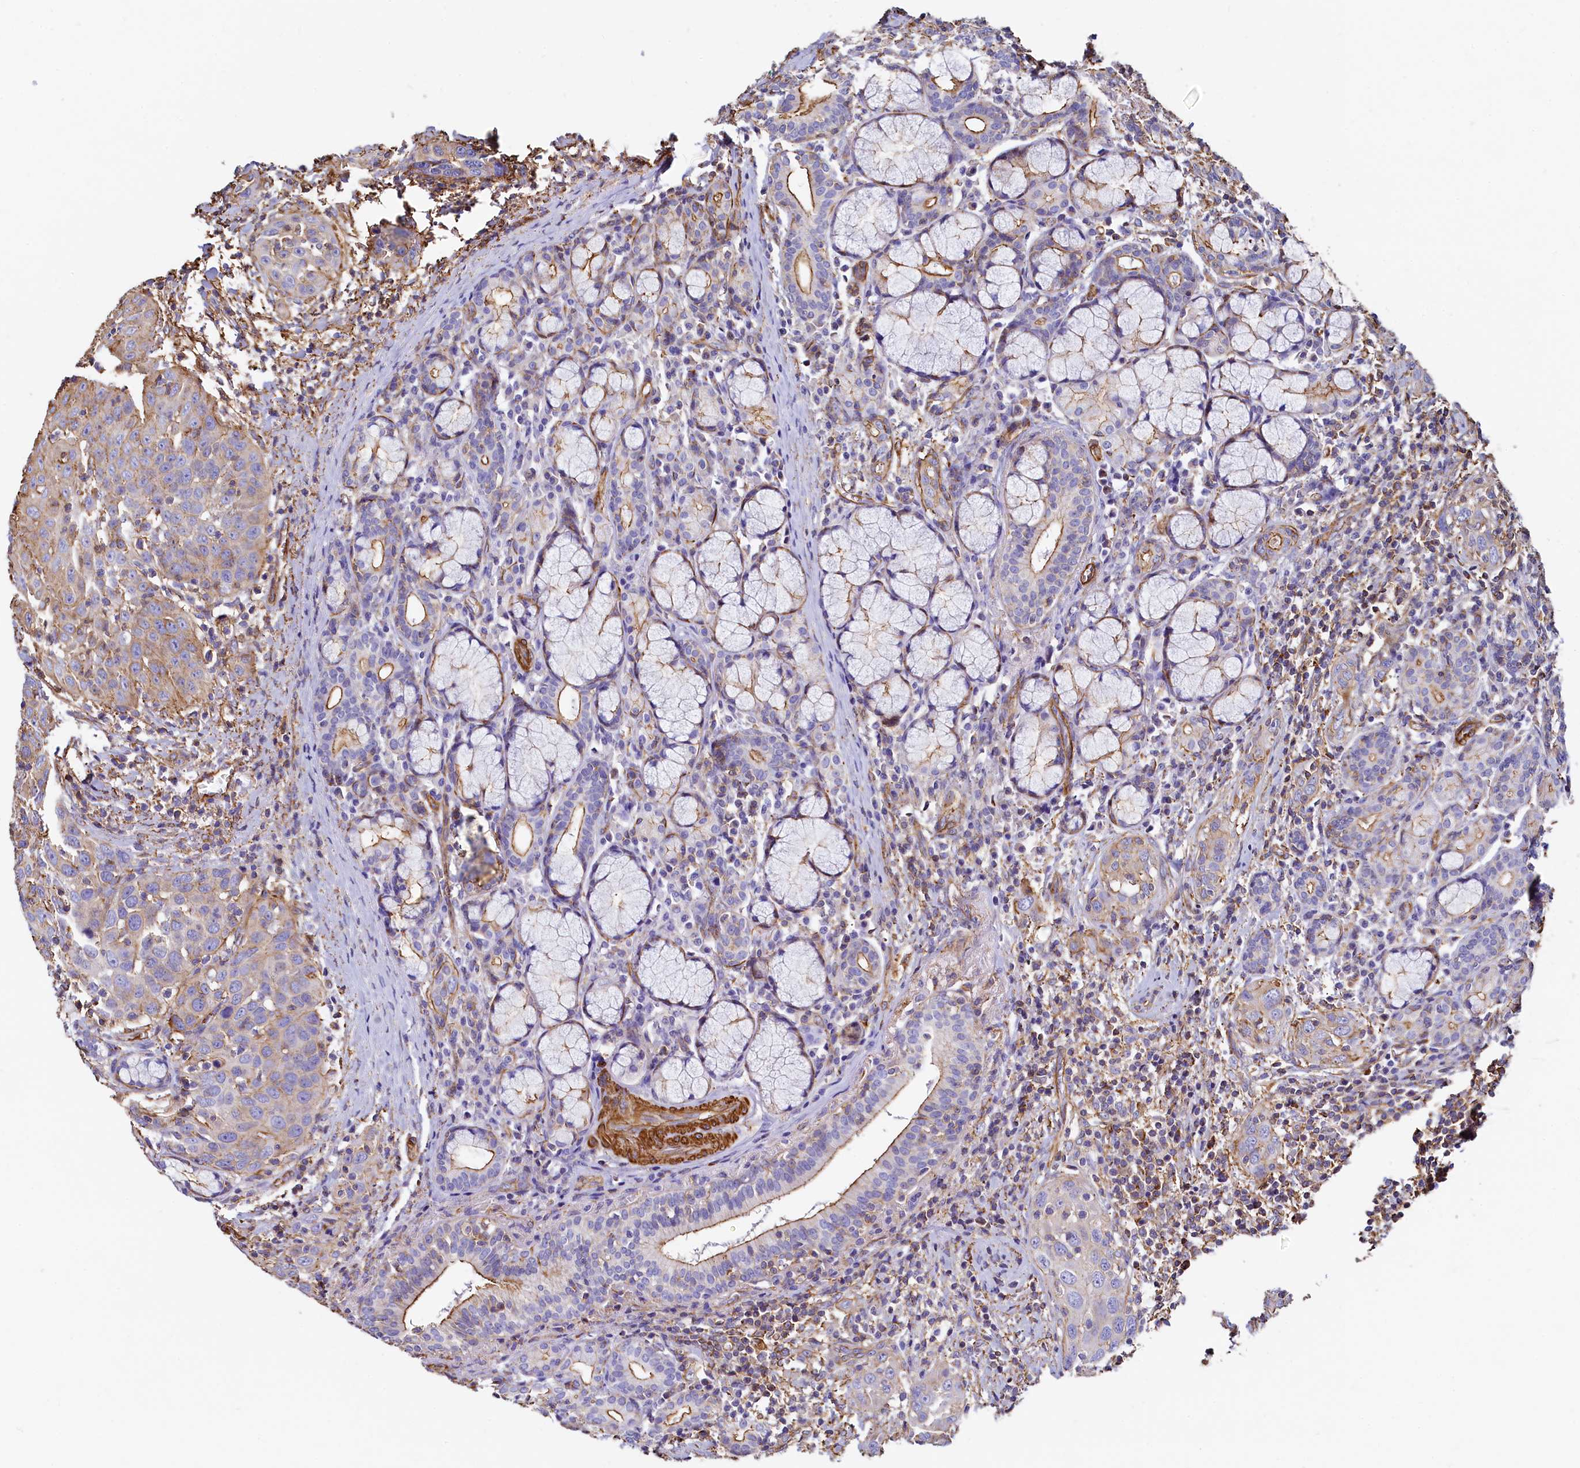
{"staining": {"intensity": "moderate", "quantity": "<25%", "location": "cytoplasmic/membranous"}, "tissue": "head and neck cancer", "cell_type": "Tumor cells", "image_type": "cancer", "snomed": [{"axis": "morphology", "description": "Squamous cell carcinoma, NOS"}, {"axis": "topography", "description": "Oral tissue"}, {"axis": "topography", "description": "Head-Neck"}], "caption": "Moderate cytoplasmic/membranous staining for a protein is appreciated in about <25% of tumor cells of squamous cell carcinoma (head and neck) using IHC.", "gene": "THBS1", "patient": {"sex": "female", "age": 50}}